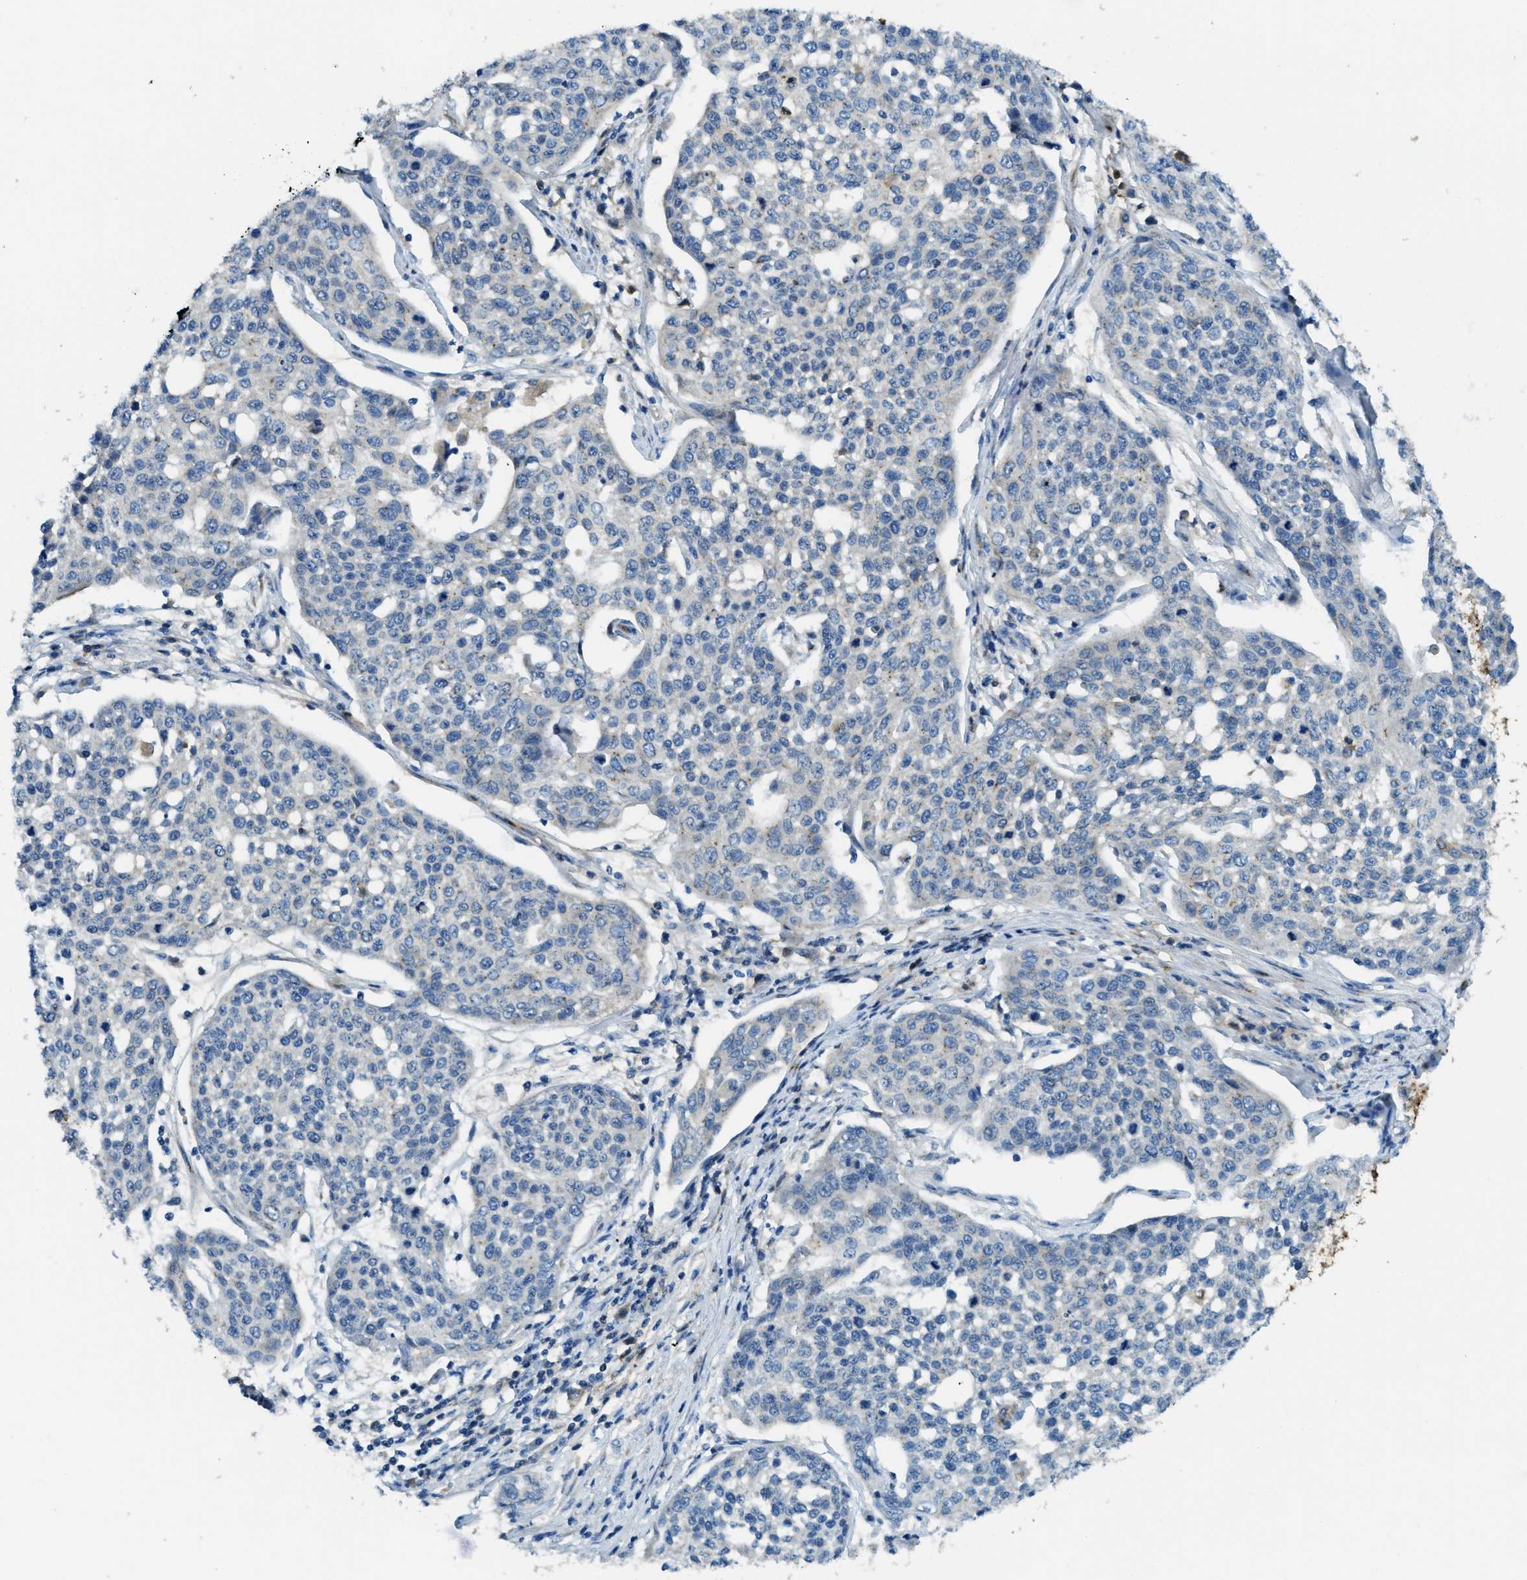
{"staining": {"intensity": "negative", "quantity": "none", "location": "none"}, "tissue": "cervical cancer", "cell_type": "Tumor cells", "image_type": "cancer", "snomed": [{"axis": "morphology", "description": "Squamous cell carcinoma, NOS"}, {"axis": "topography", "description": "Cervix"}], "caption": "The IHC micrograph has no significant staining in tumor cells of cervical squamous cell carcinoma tissue. The staining was performed using DAB to visualize the protein expression in brown, while the nuclei were stained in blue with hematoxylin (Magnification: 20x).", "gene": "TRIM59", "patient": {"sex": "female", "age": 34}}